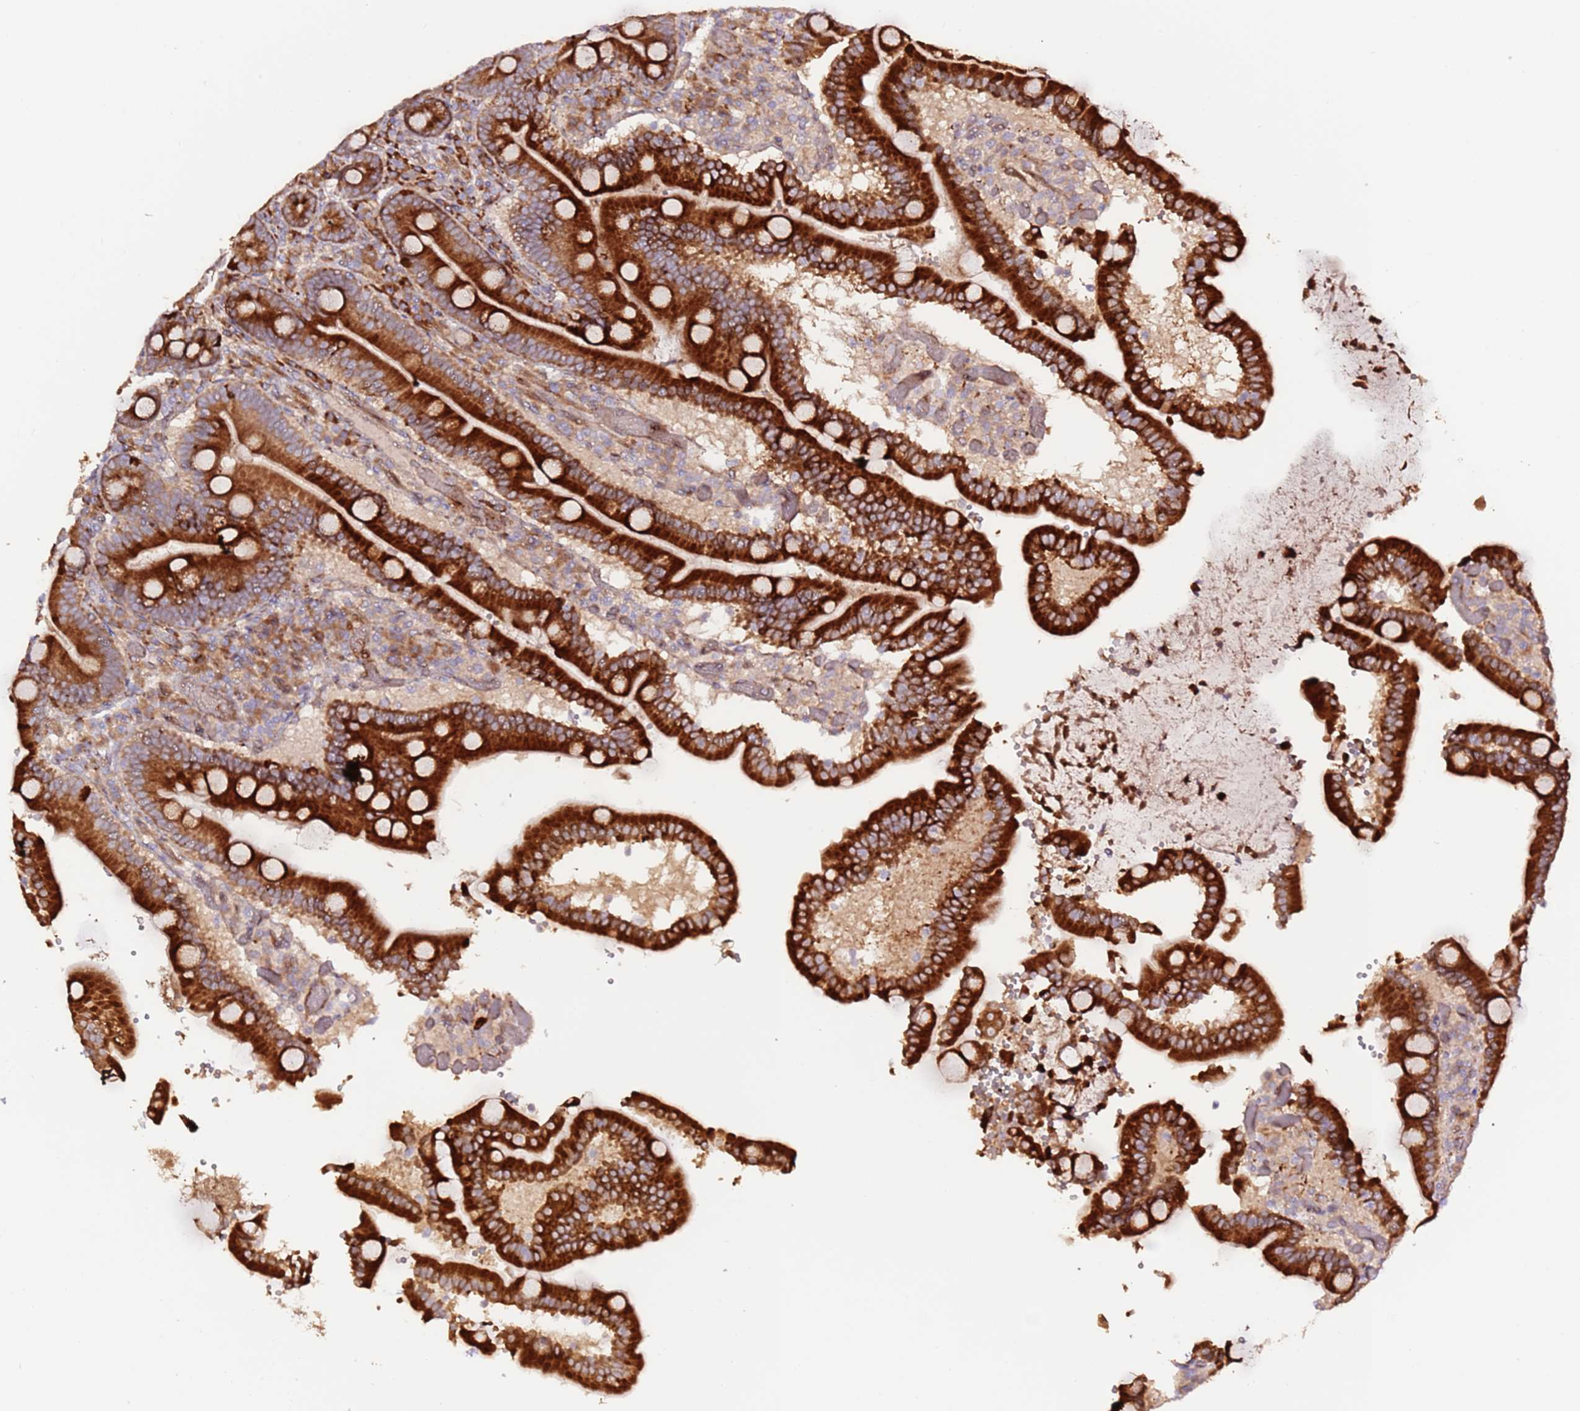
{"staining": {"intensity": "strong", "quantity": ">75%", "location": "cytoplasmic/membranous"}, "tissue": "duodenum", "cell_type": "Glandular cells", "image_type": "normal", "snomed": [{"axis": "morphology", "description": "Normal tissue, NOS"}, {"axis": "topography", "description": "Duodenum"}], "caption": "Immunohistochemical staining of normal human duodenum demonstrates >75% levels of strong cytoplasmic/membranous protein staining in about >75% of glandular cells.", "gene": "HSD17B7", "patient": {"sex": "female", "age": 62}}